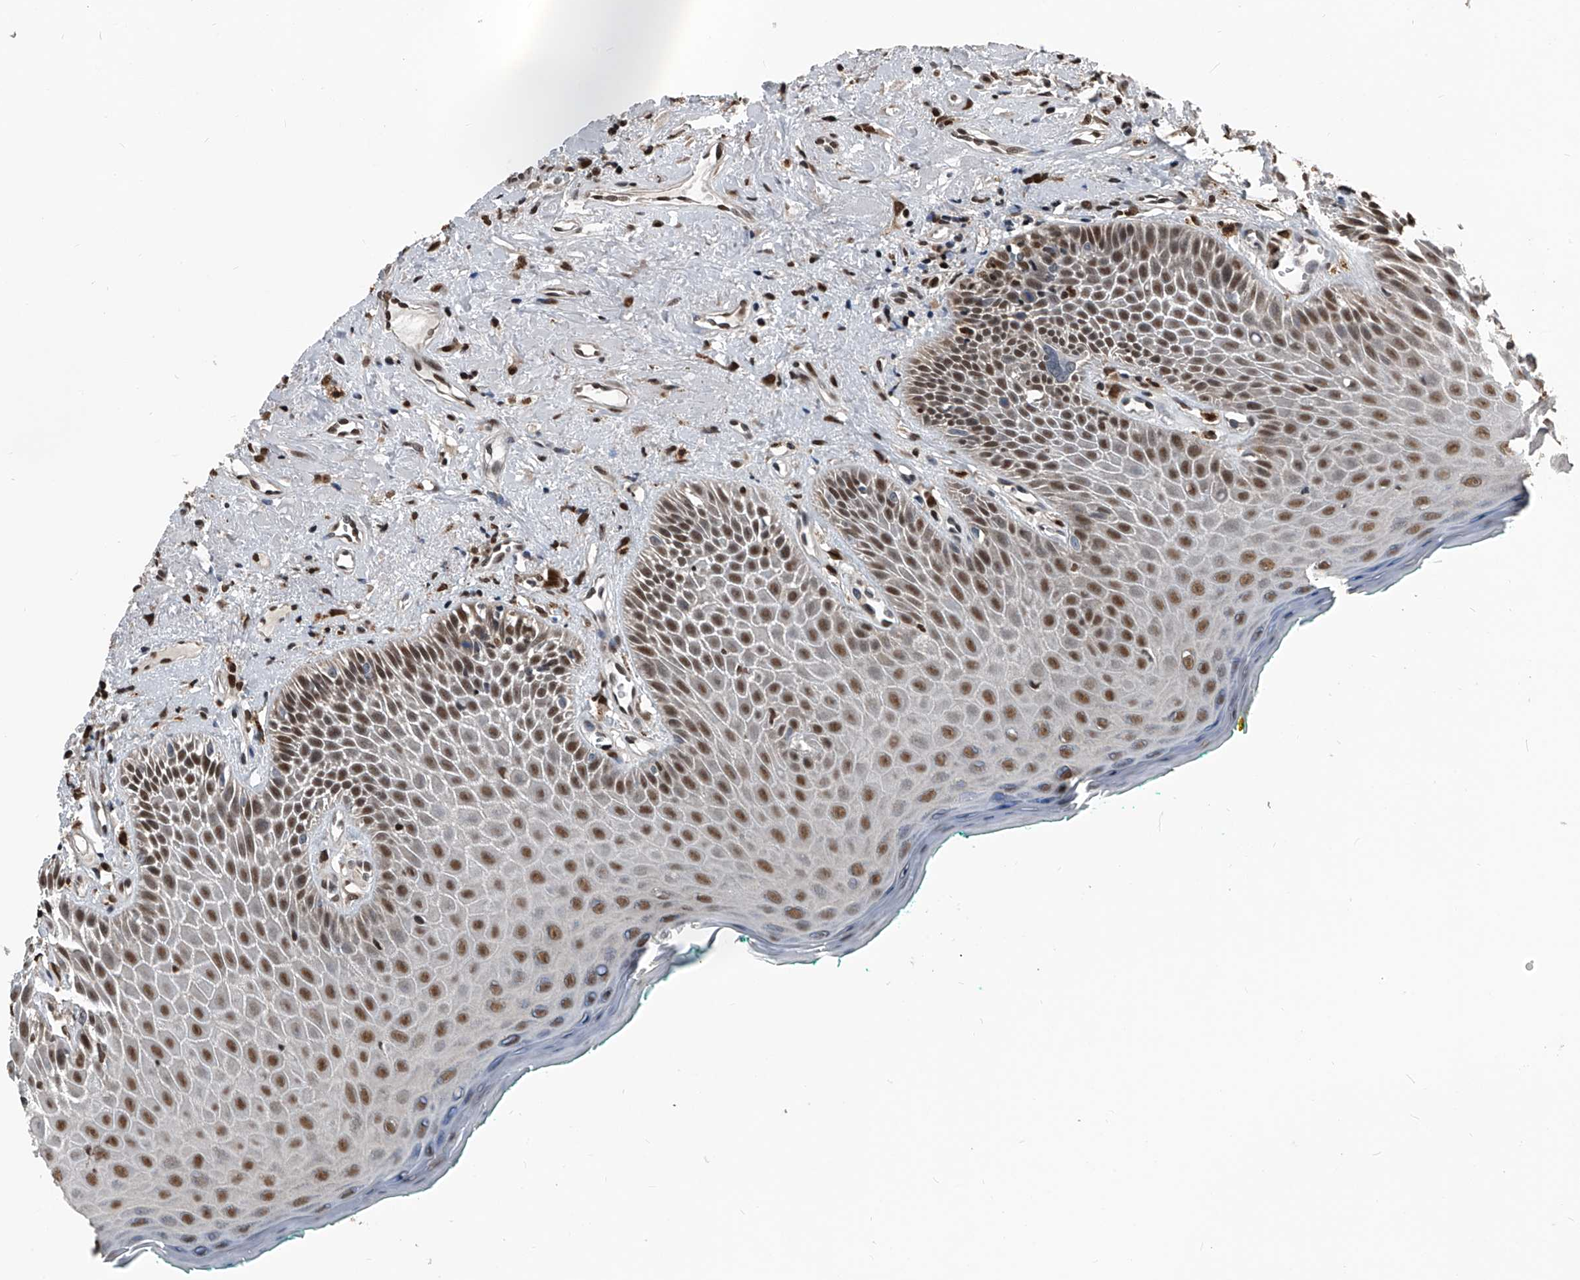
{"staining": {"intensity": "moderate", "quantity": ">75%", "location": "nuclear"}, "tissue": "oral mucosa", "cell_type": "Squamous epithelial cells", "image_type": "normal", "snomed": [{"axis": "morphology", "description": "Normal tissue, NOS"}, {"axis": "topography", "description": "Oral tissue"}], "caption": "A medium amount of moderate nuclear expression is appreciated in approximately >75% of squamous epithelial cells in benign oral mucosa. (Stains: DAB in brown, nuclei in blue, Microscopy: brightfield microscopy at high magnification).", "gene": "FKBP5", "patient": {"sex": "female", "age": 70}}